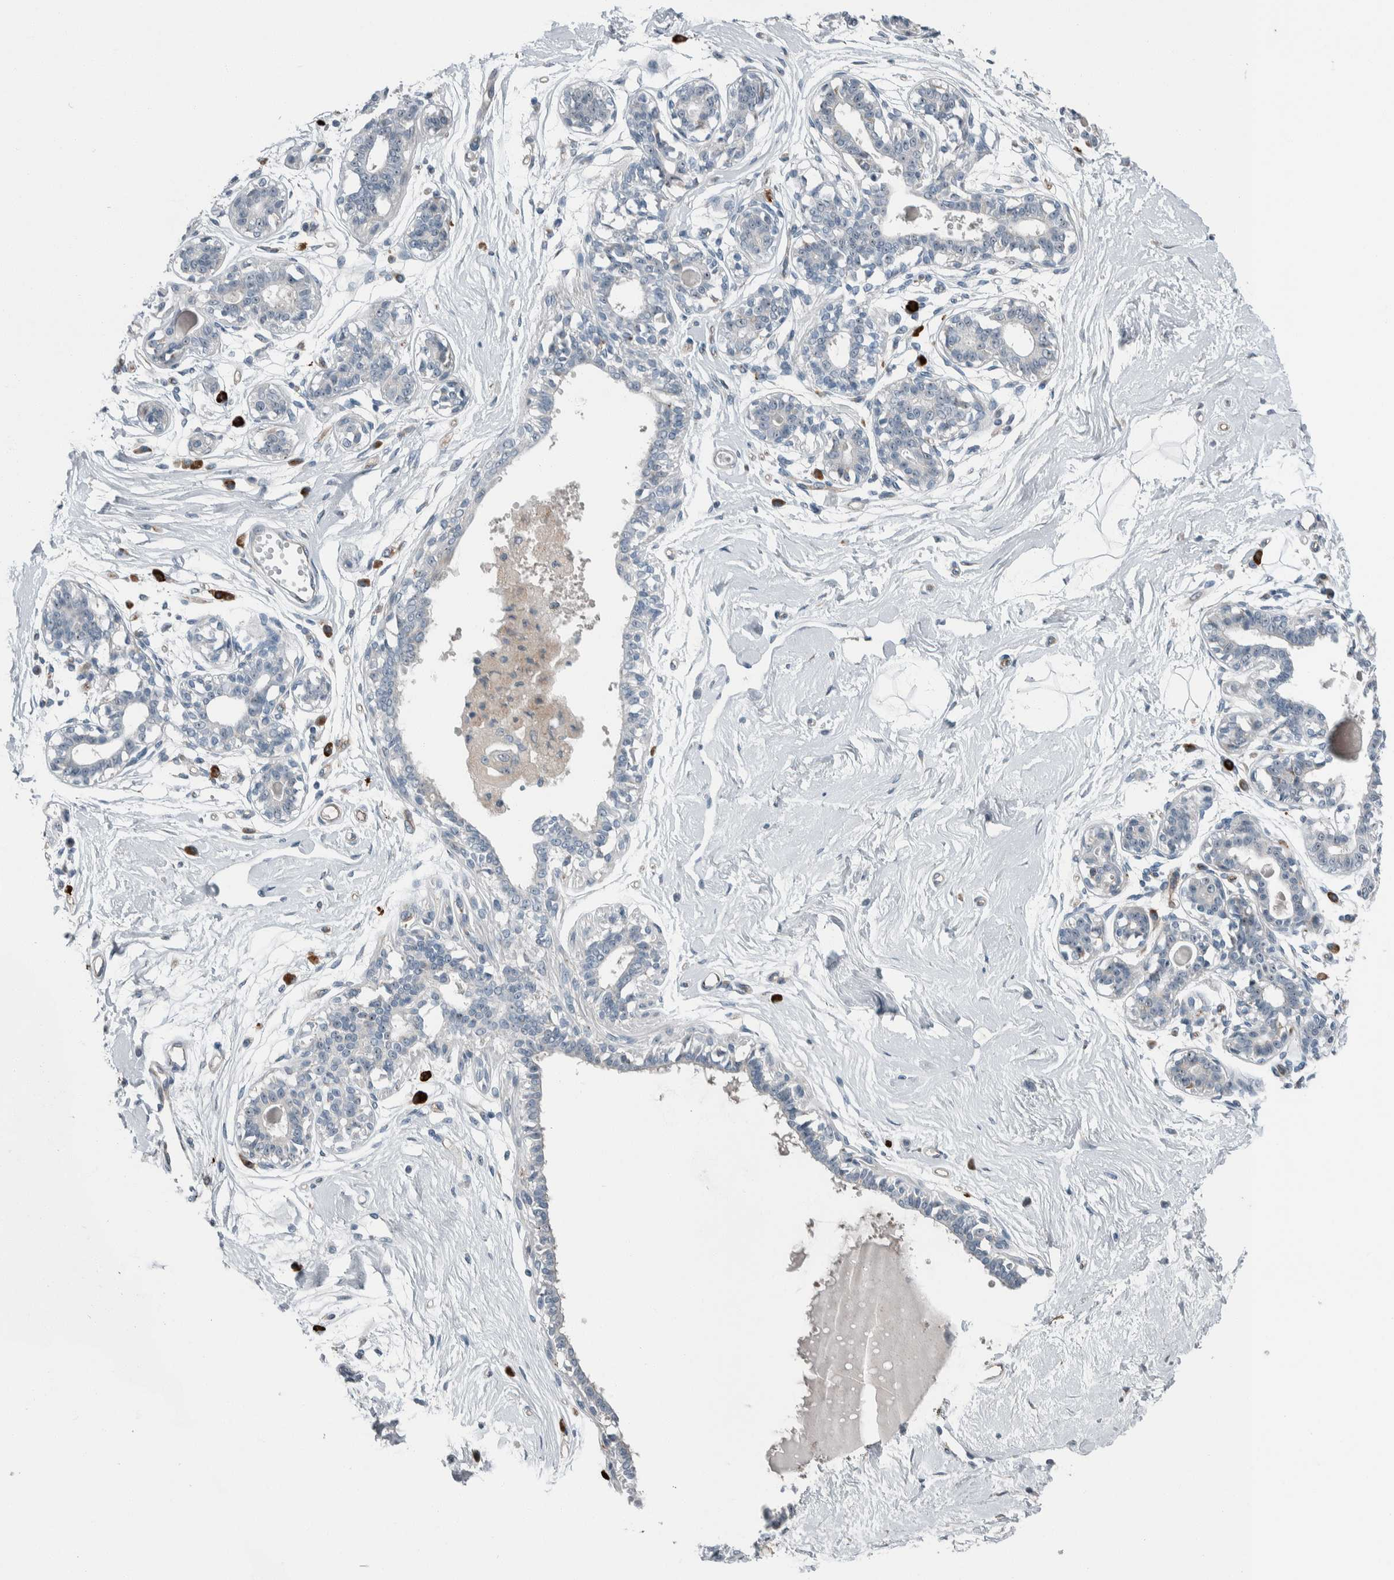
{"staining": {"intensity": "negative", "quantity": "none", "location": "none"}, "tissue": "breast", "cell_type": "Adipocytes", "image_type": "normal", "snomed": [{"axis": "morphology", "description": "Normal tissue, NOS"}, {"axis": "topography", "description": "Breast"}], "caption": "The micrograph demonstrates no staining of adipocytes in normal breast. (Immunohistochemistry (ihc), brightfield microscopy, high magnification).", "gene": "USP25", "patient": {"sex": "female", "age": 45}}